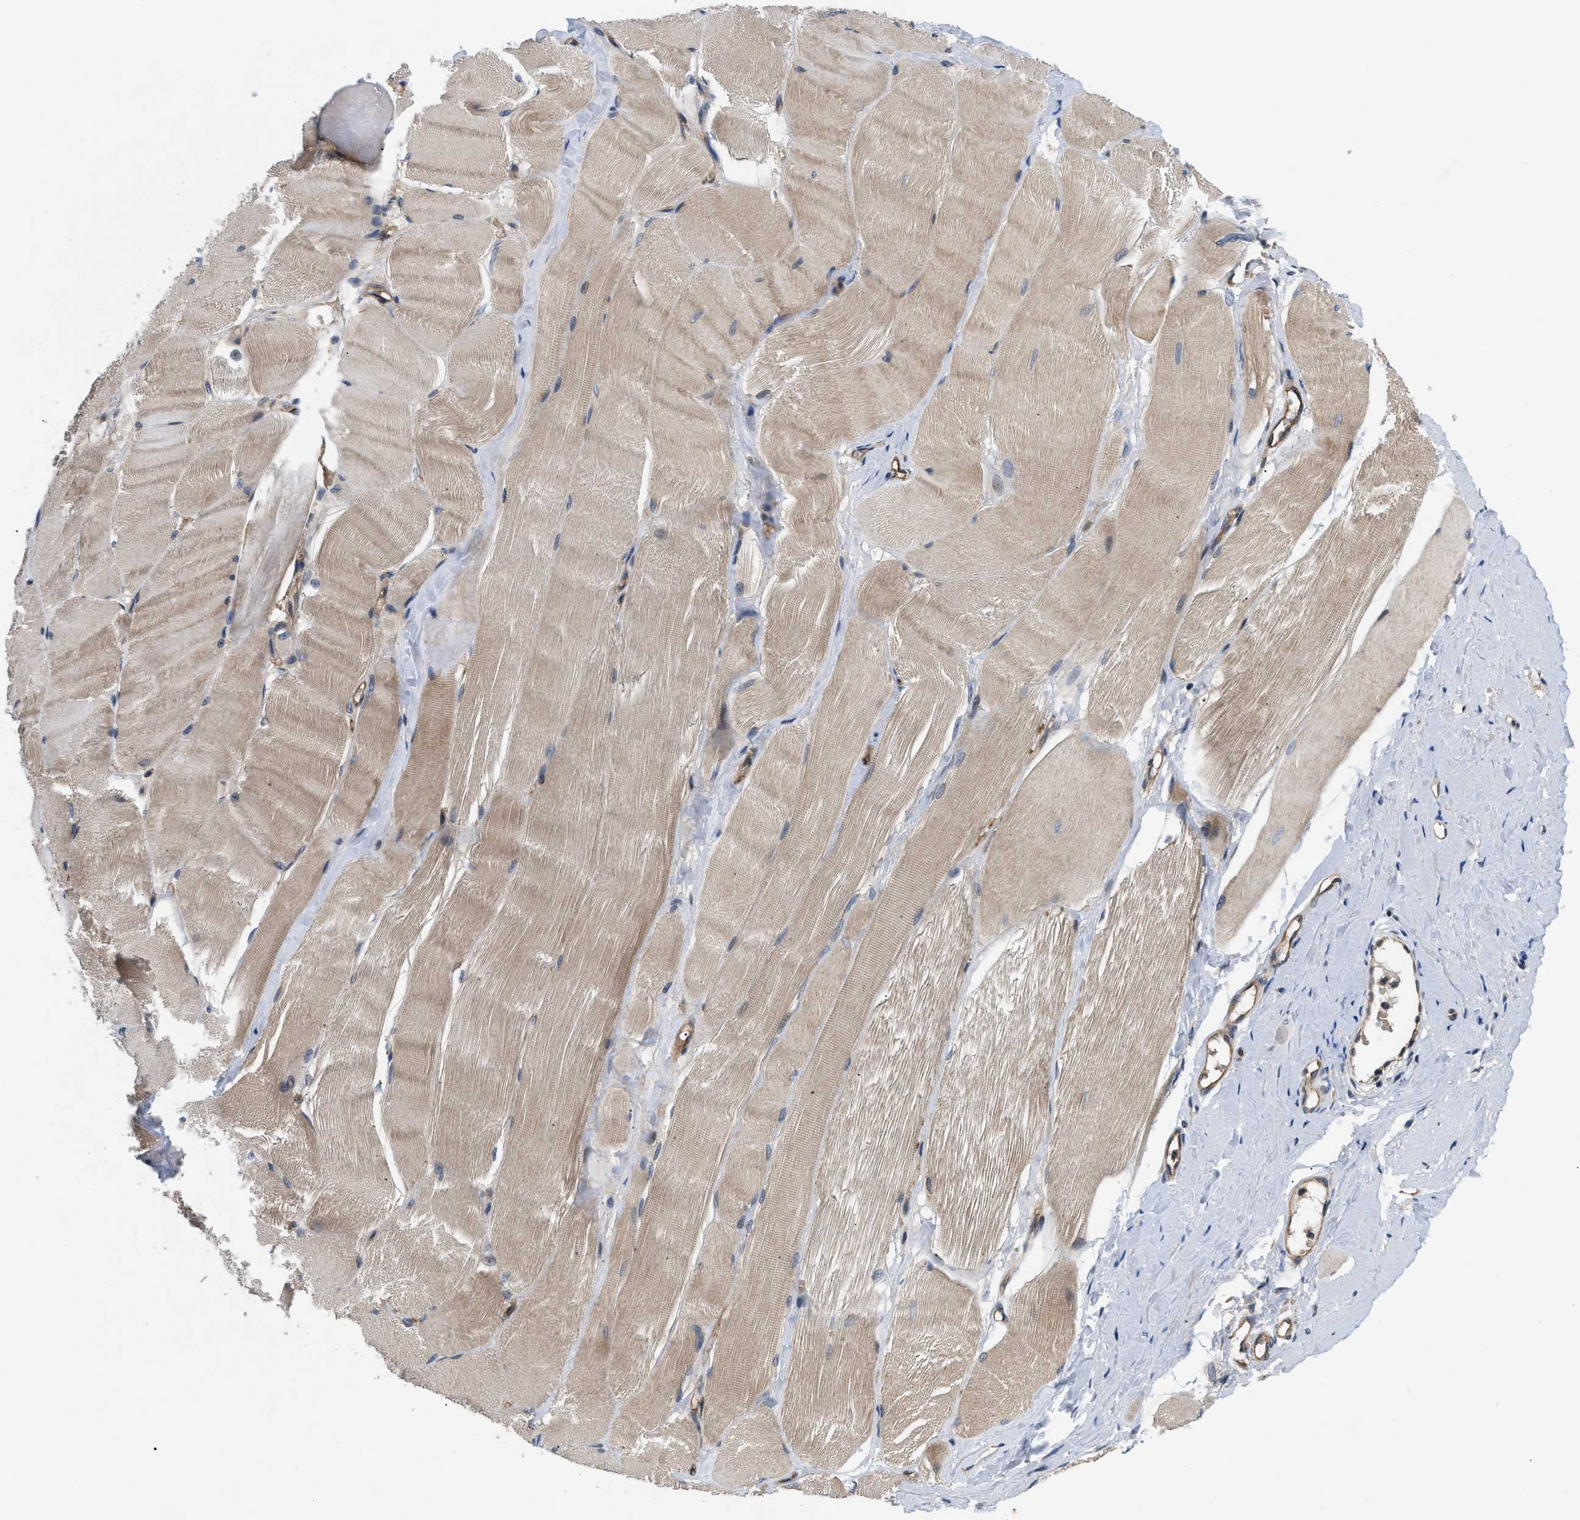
{"staining": {"intensity": "moderate", "quantity": "25%-75%", "location": "cytoplasmic/membranous"}, "tissue": "skeletal muscle", "cell_type": "Myocytes", "image_type": "normal", "snomed": [{"axis": "morphology", "description": "Normal tissue, NOS"}, {"axis": "morphology", "description": "Squamous cell carcinoma, NOS"}, {"axis": "topography", "description": "Skeletal muscle"}], "caption": "A brown stain shows moderate cytoplasmic/membranous positivity of a protein in myocytes of unremarkable human skeletal muscle.", "gene": "HMGCR", "patient": {"sex": "male", "age": 51}}